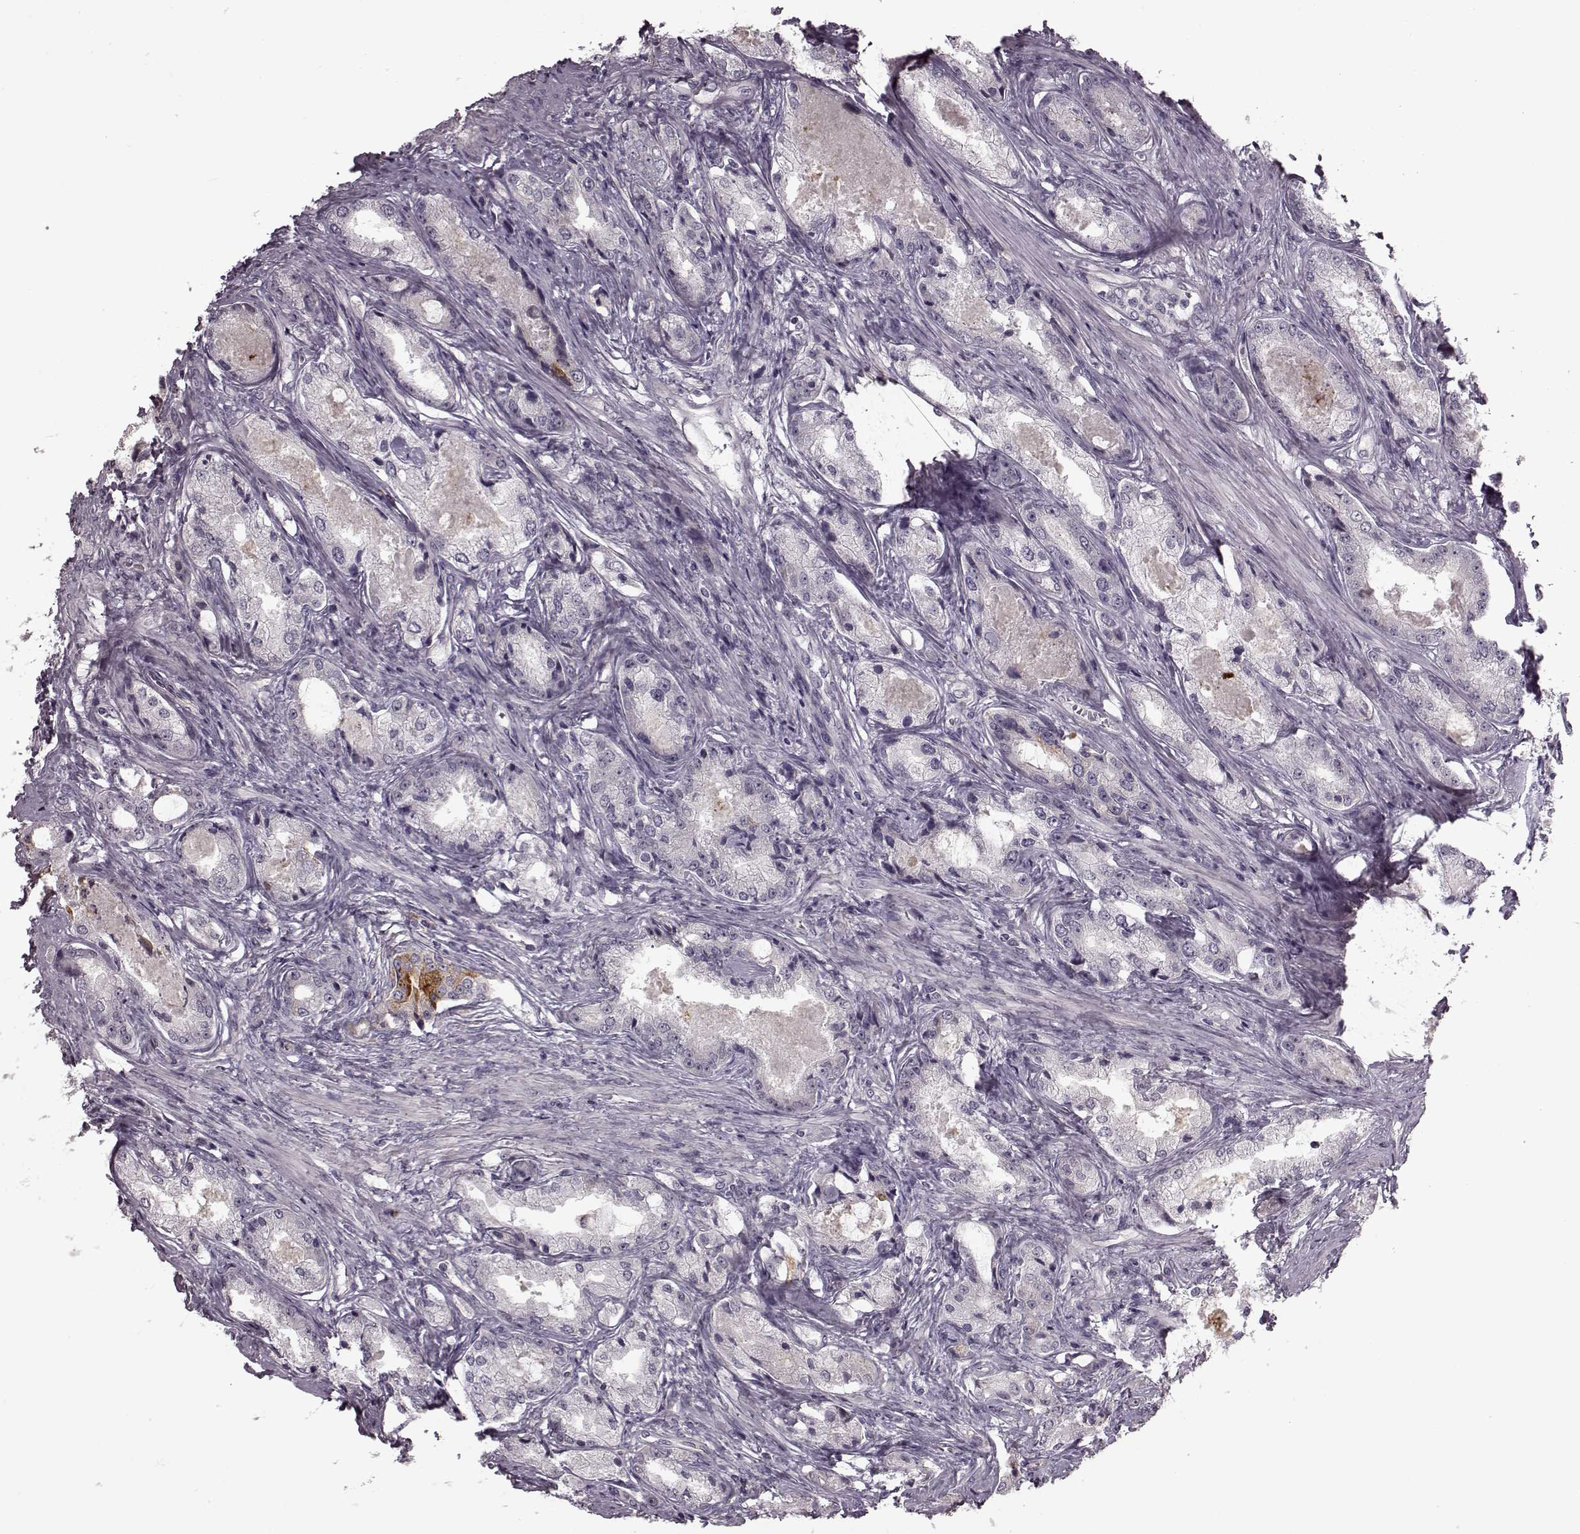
{"staining": {"intensity": "negative", "quantity": "none", "location": "none"}, "tissue": "prostate cancer", "cell_type": "Tumor cells", "image_type": "cancer", "snomed": [{"axis": "morphology", "description": "Adenocarcinoma, Low grade"}, {"axis": "topography", "description": "Prostate"}], "caption": "Photomicrograph shows no significant protein positivity in tumor cells of adenocarcinoma (low-grade) (prostate). (DAB (3,3'-diaminobenzidine) immunohistochemistry with hematoxylin counter stain).", "gene": "HMMR", "patient": {"sex": "male", "age": 68}}